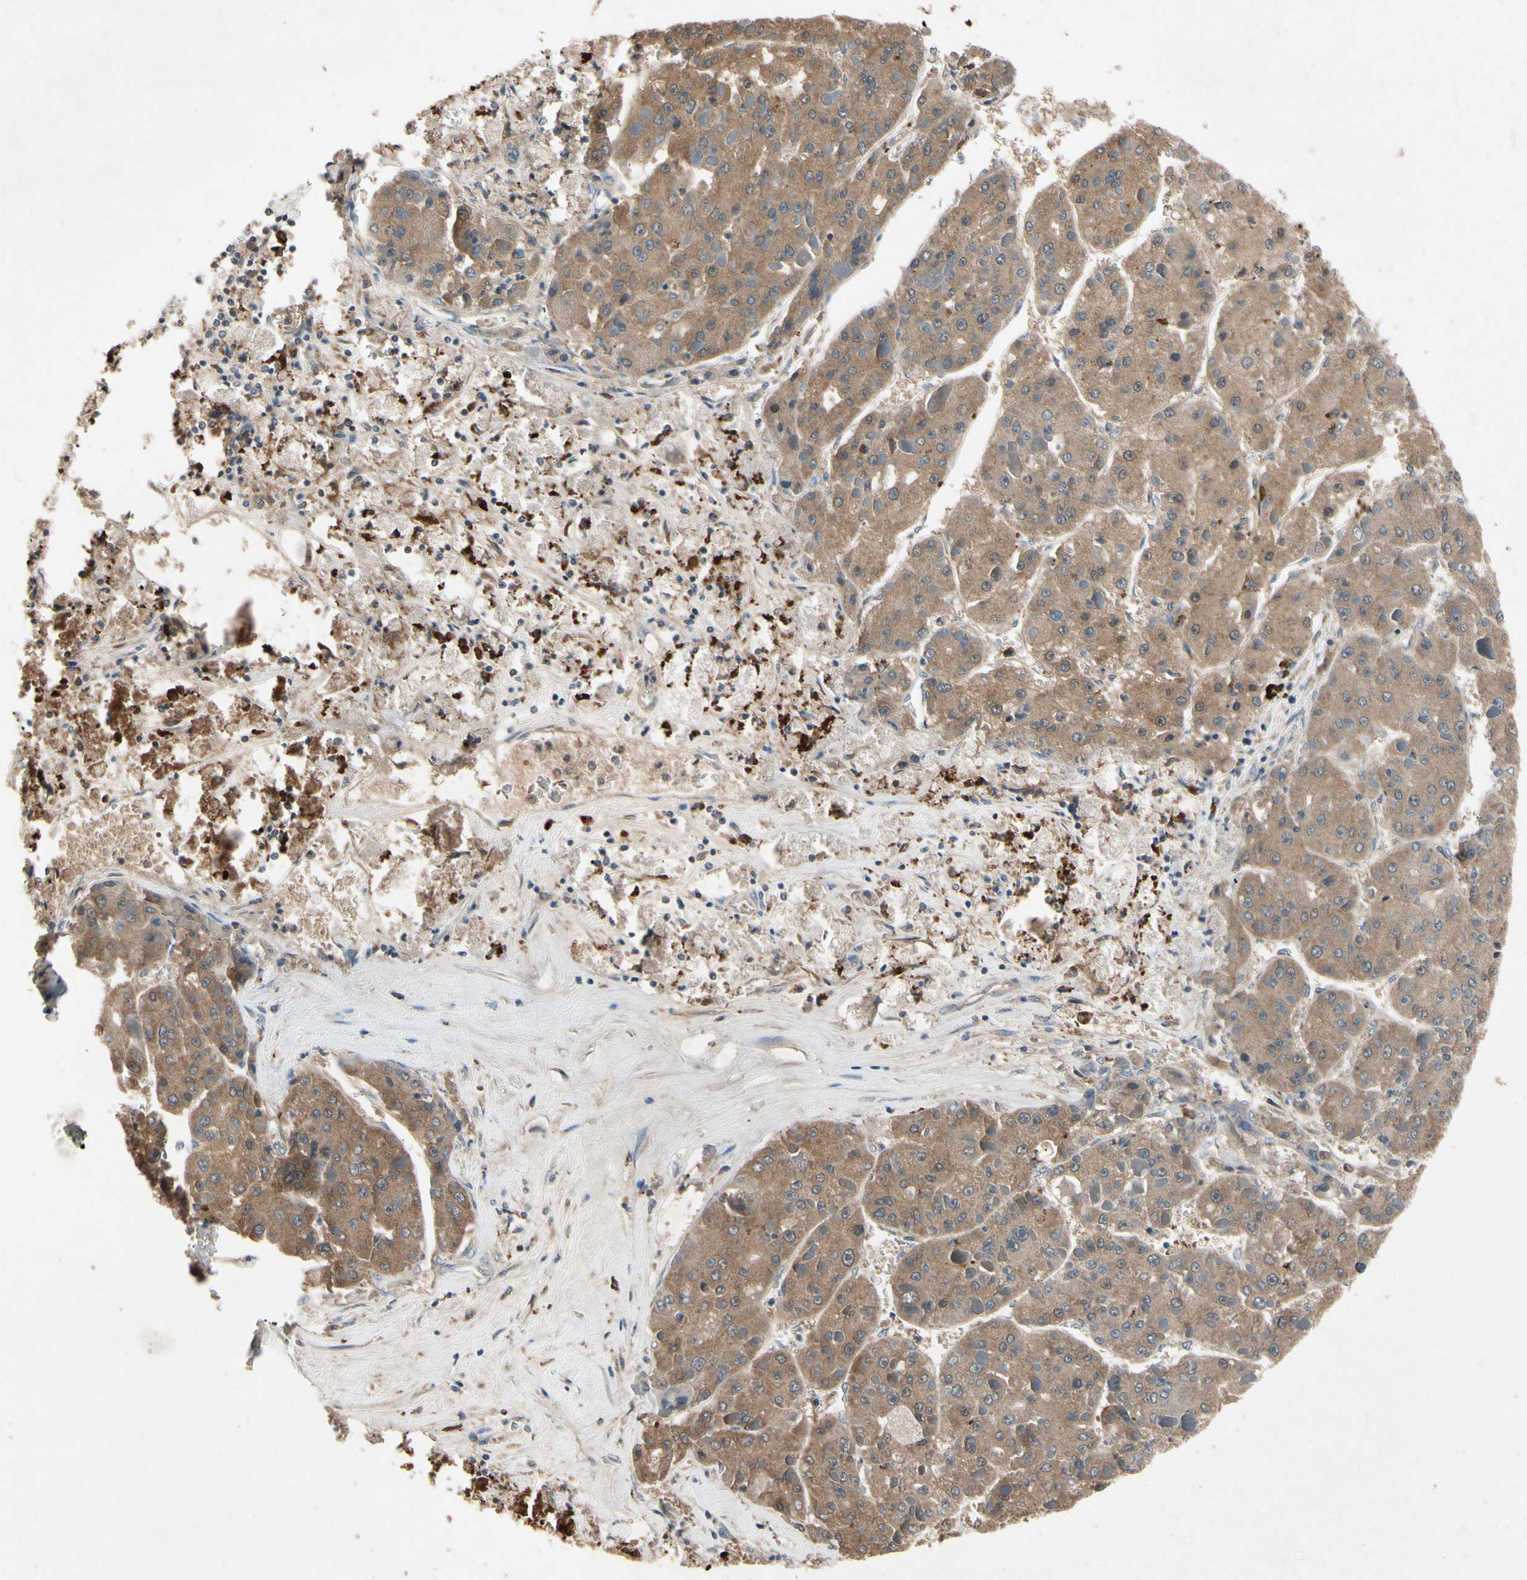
{"staining": {"intensity": "moderate", "quantity": ">75%", "location": "cytoplasmic/membranous"}, "tissue": "liver cancer", "cell_type": "Tumor cells", "image_type": "cancer", "snomed": [{"axis": "morphology", "description": "Carcinoma, Hepatocellular, NOS"}, {"axis": "topography", "description": "Liver"}], "caption": "A brown stain labels moderate cytoplasmic/membranous staining of a protein in liver cancer (hepatocellular carcinoma) tumor cells.", "gene": "IL1RL1", "patient": {"sex": "female", "age": 73}}